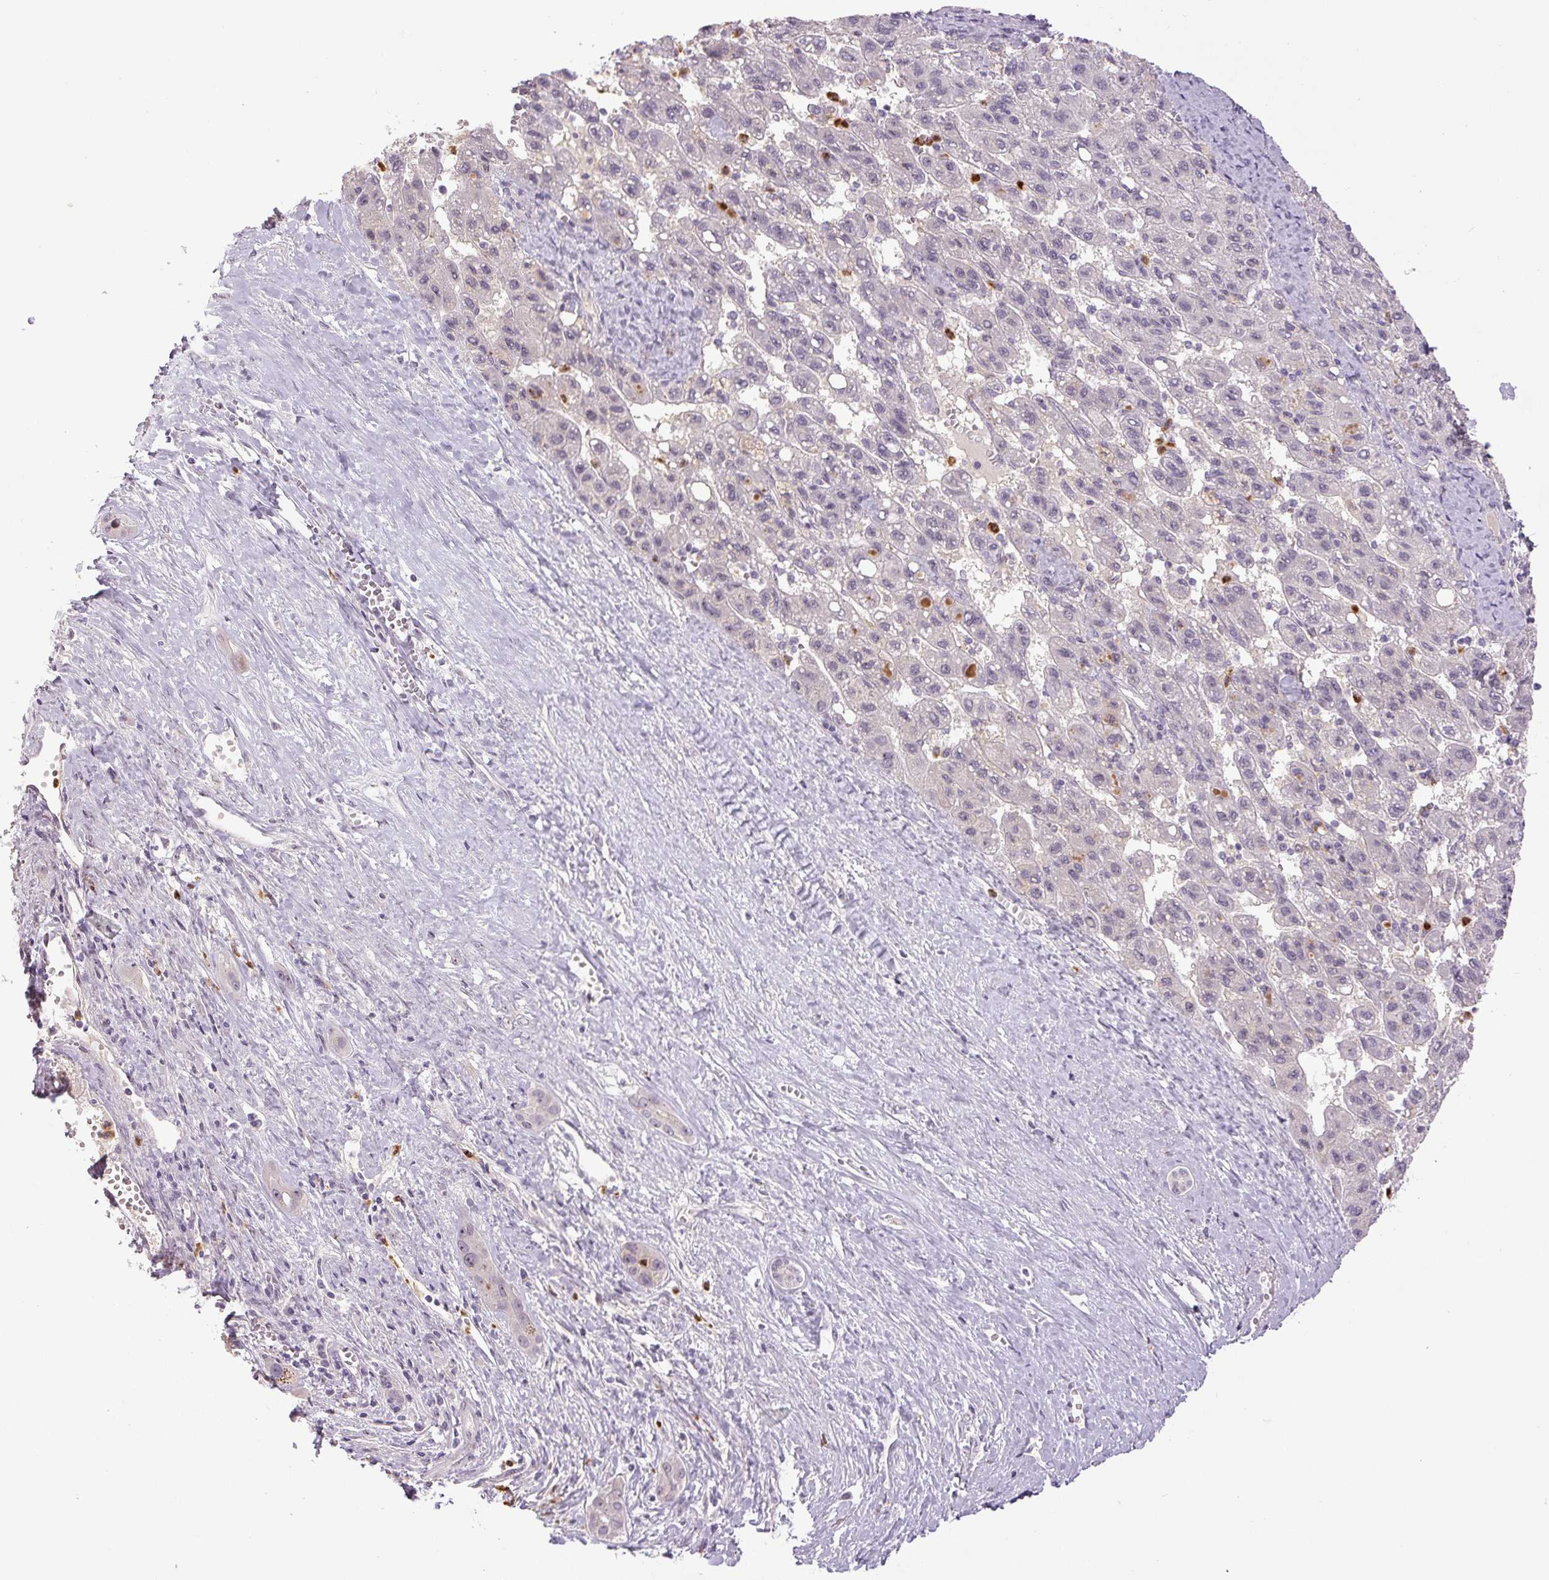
{"staining": {"intensity": "negative", "quantity": "none", "location": "none"}, "tissue": "liver cancer", "cell_type": "Tumor cells", "image_type": "cancer", "snomed": [{"axis": "morphology", "description": "Carcinoma, Hepatocellular, NOS"}, {"axis": "topography", "description": "Liver"}], "caption": "Tumor cells are negative for protein expression in human hepatocellular carcinoma (liver).", "gene": "SGF29", "patient": {"sex": "female", "age": 82}}